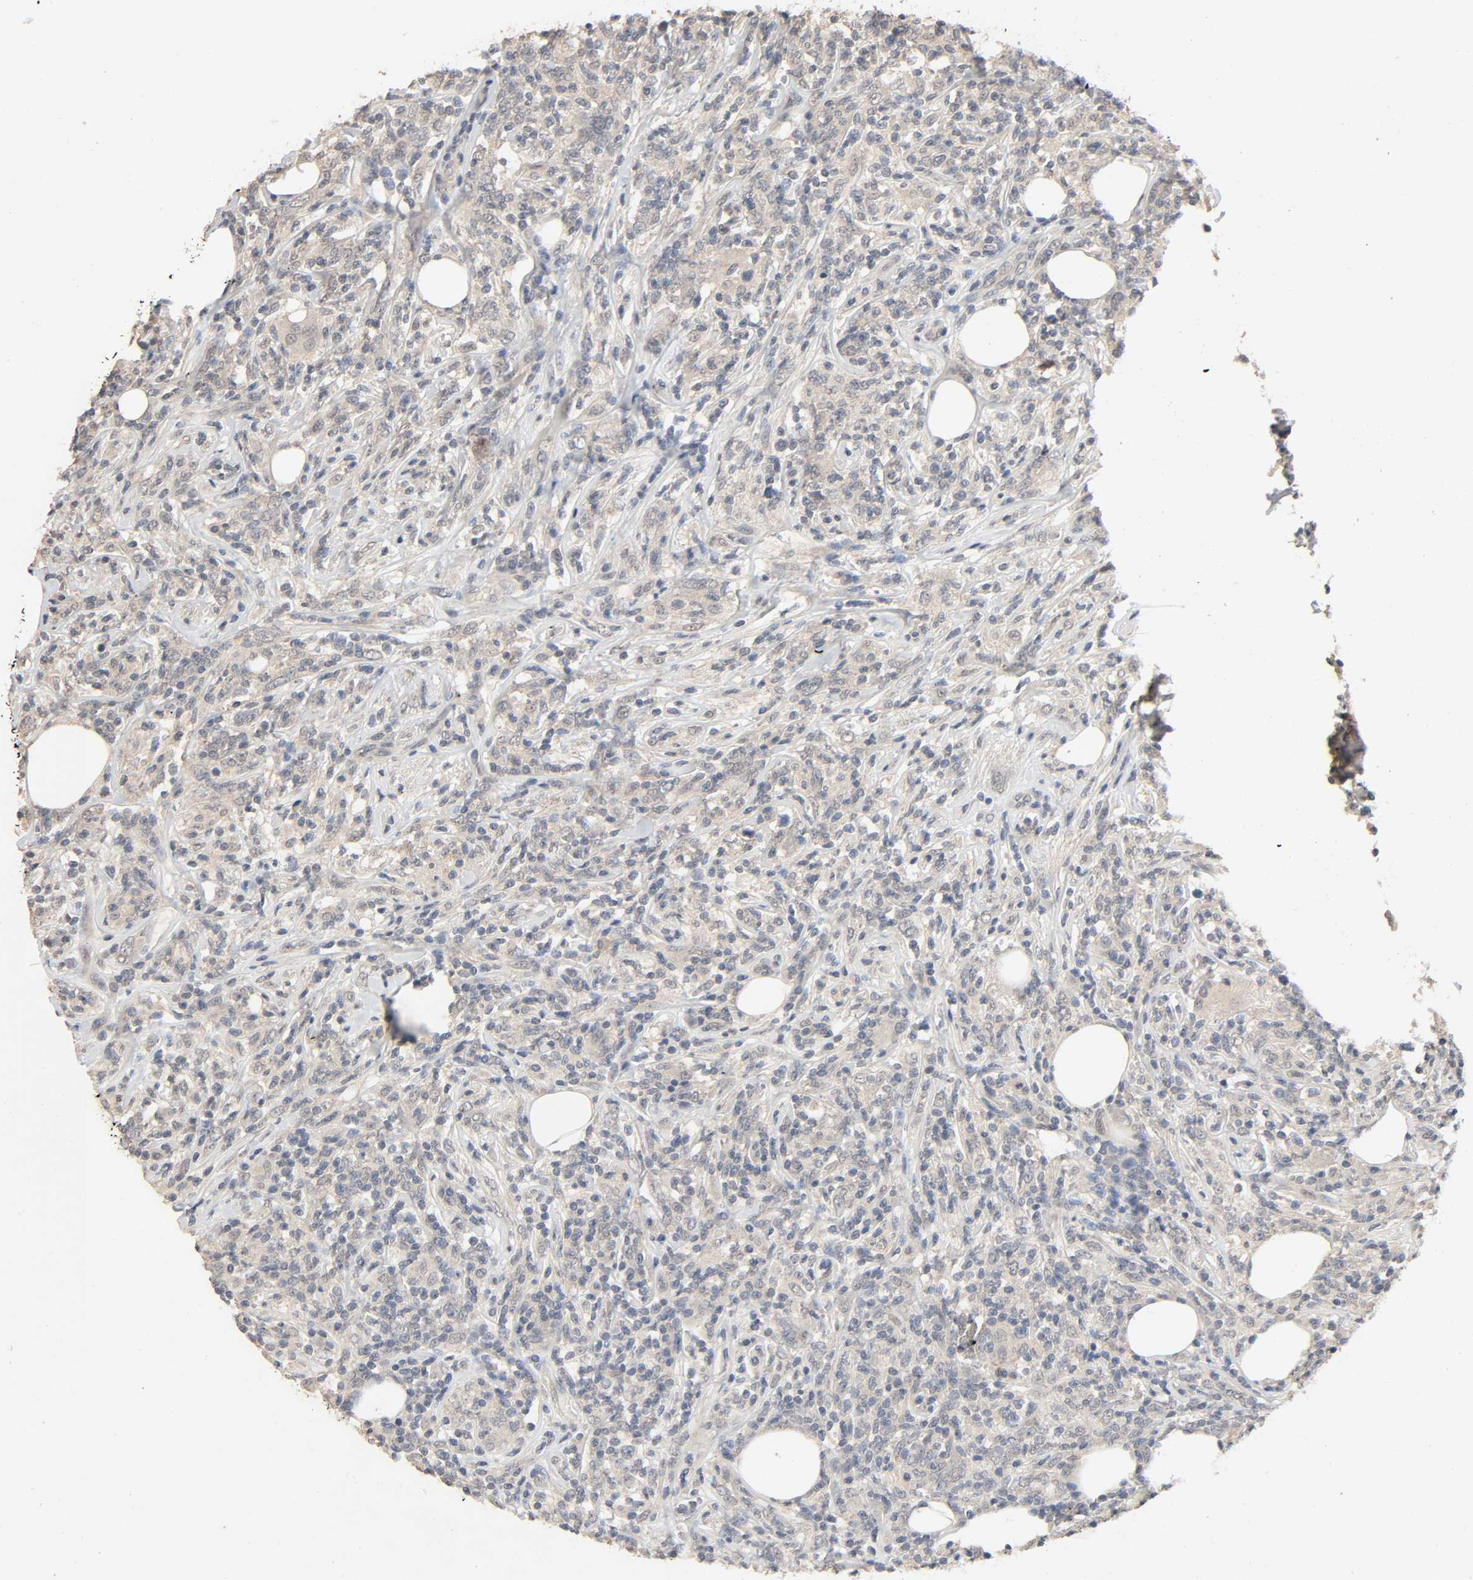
{"staining": {"intensity": "negative", "quantity": "none", "location": "none"}, "tissue": "lymphoma", "cell_type": "Tumor cells", "image_type": "cancer", "snomed": [{"axis": "morphology", "description": "Malignant lymphoma, non-Hodgkin's type, High grade"}, {"axis": "topography", "description": "Lymph node"}], "caption": "DAB (3,3'-diaminobenzidine) immunohistochemical staining of human lymphoma displays no significant positivity in tumor cells. Brightfield microscopy of IHC stained with DAB (3,3'-diaminobenzidine) (brown) and hematoxylin (blue), captured at high magnification.", "gene": "MAGEA8", "patient": {"sex": "female", "age": 84}}